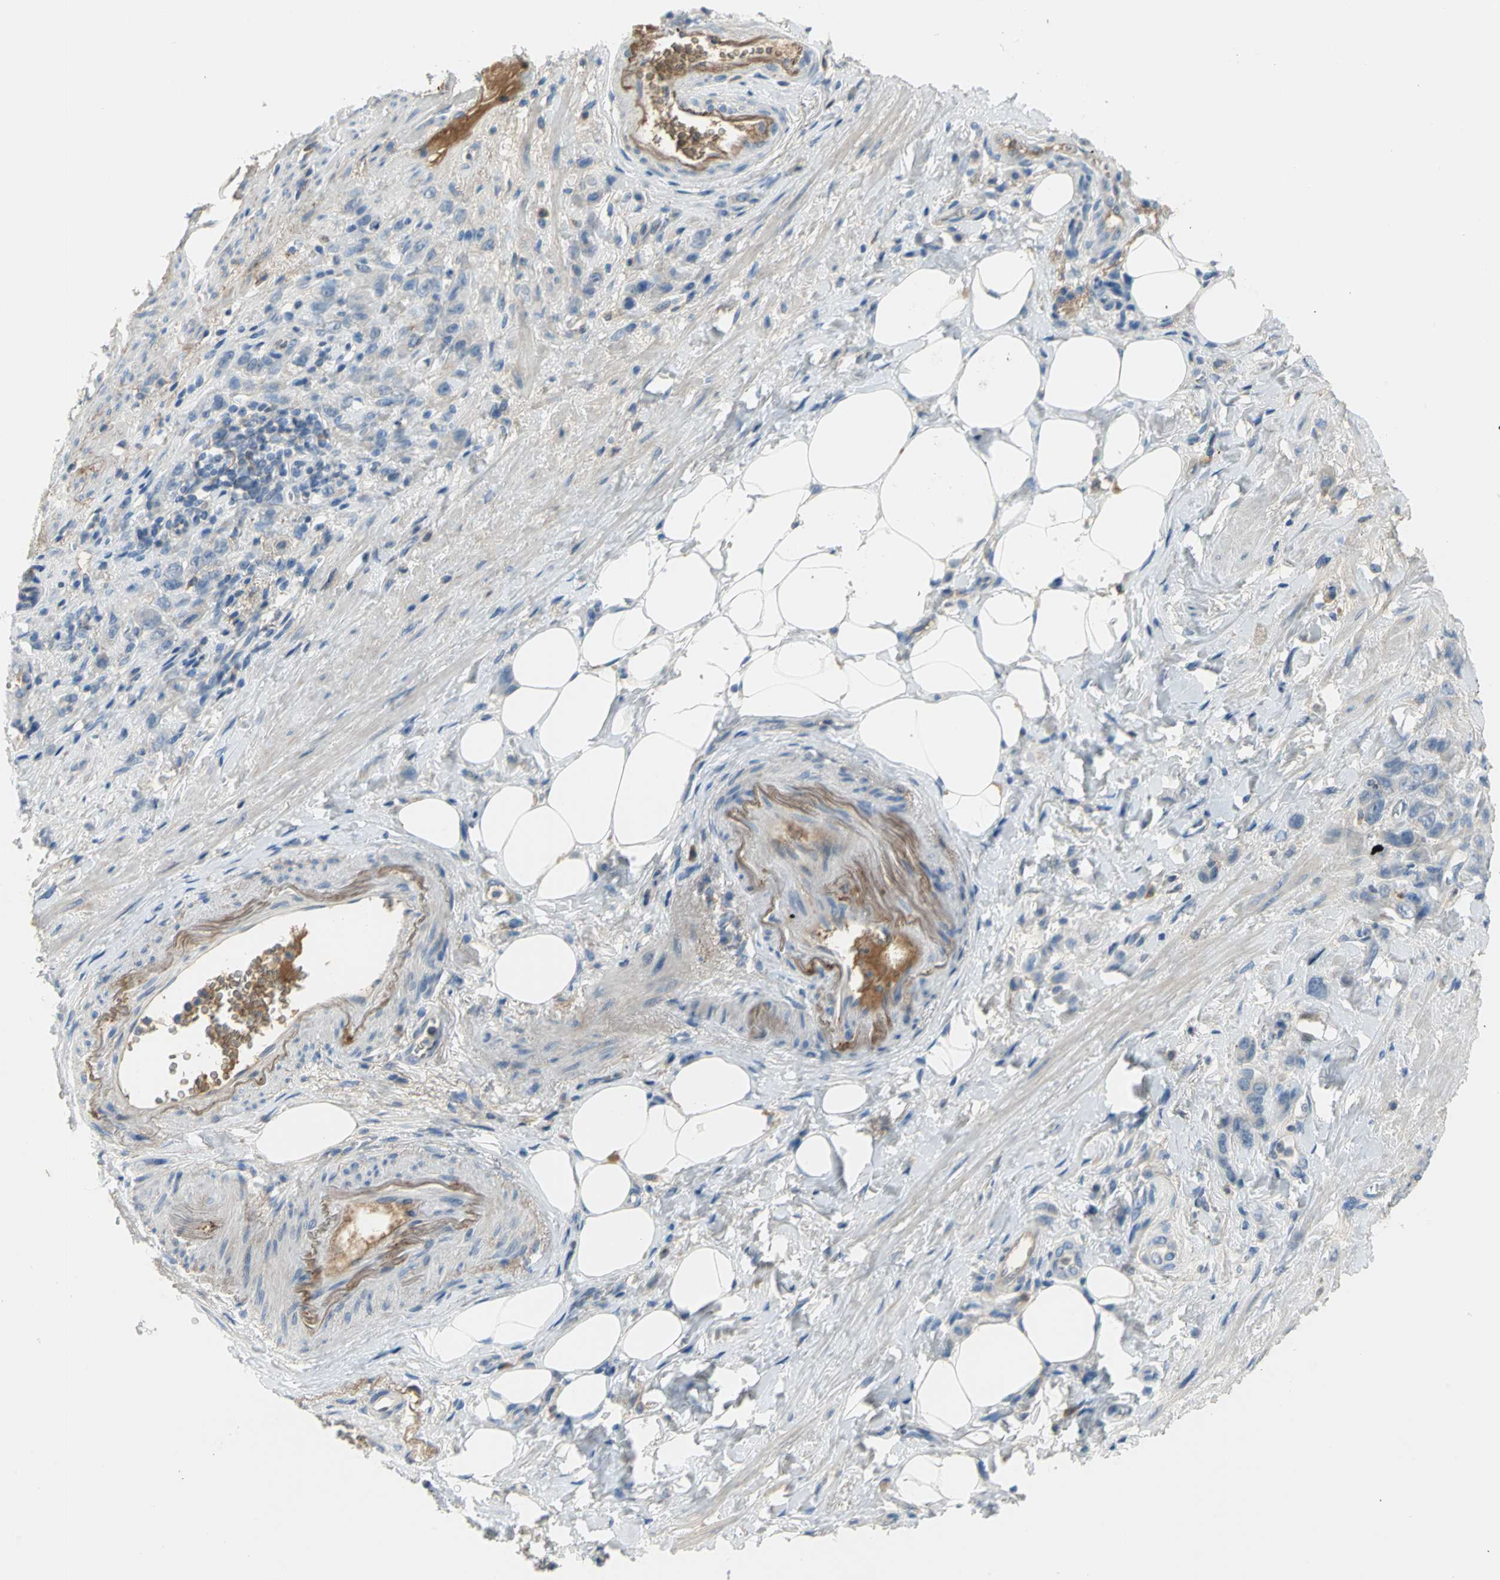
{"staining": {"intensity": "weak", "quantity": "25%-75%", "location": "cytoplasmic/membranous"}, "tissue": "stomach cancer", "cell_type": "Tumor cells", "image_type": "cancer", "snomed": [{"axis": "morphology", "description": "Adenocarcinoma, NOS"}, {"axis": "topography", "description": "Stomach"}], "caption": "Tumor cells demonstrate low levels of weak cytoplasmic/membranous expression in about 25%-75% of cells in stomach adenocarcinoma.", "gene": "ZIC1", "patient": {"sex": "male", "age": 82}}